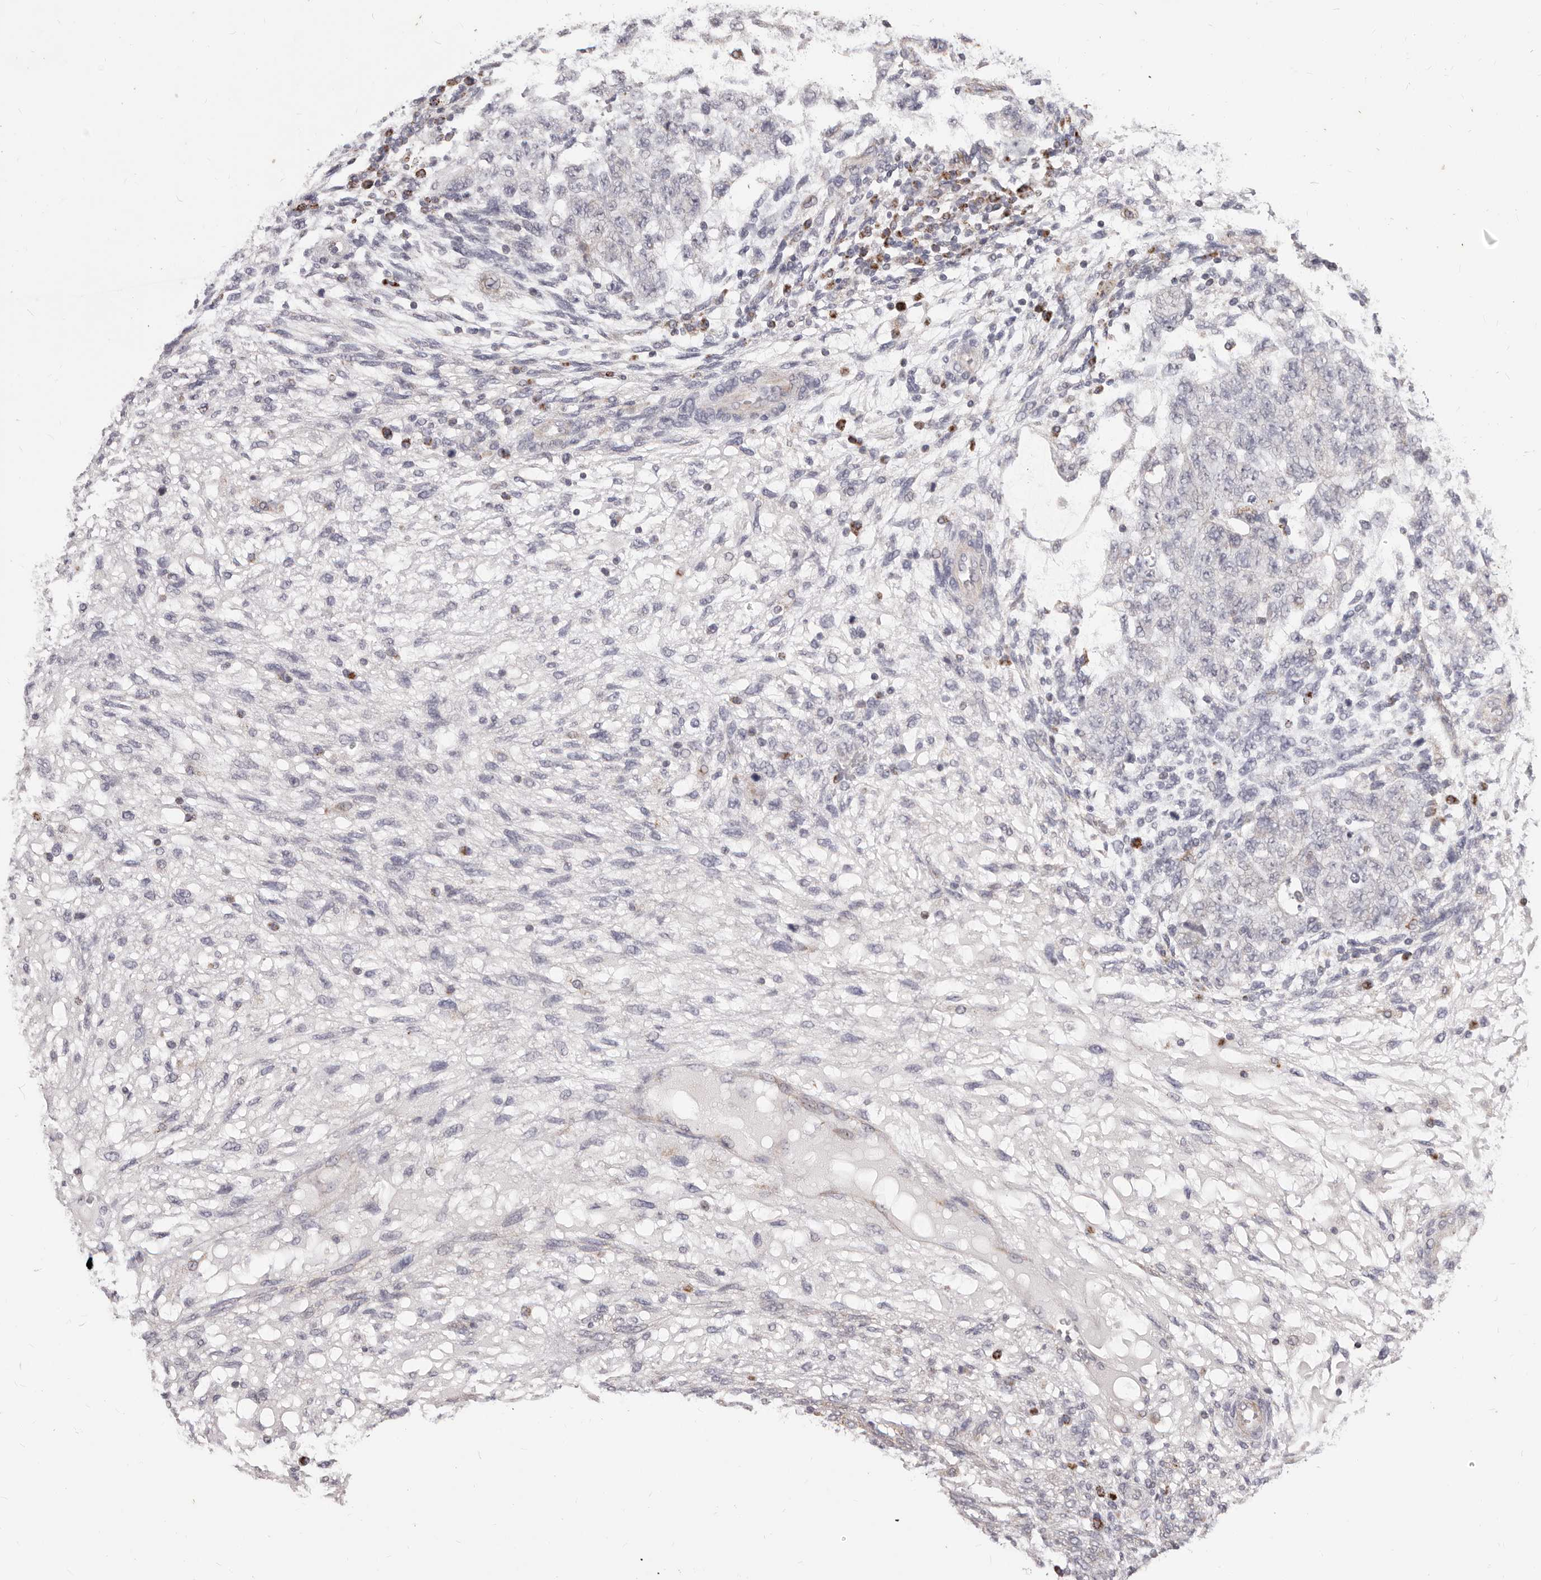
{"staining": {"intensity": "negative", "quantity": "none", "location": "none"}, "tissue": "testis cancer", "cell_type": "Tumor cells", "image_type": "cancer", "snomed": [{"axis": "morphology", "description": "Normal tissue, NOS"}, {"axis": "morphology", "description": "Carcinoma, Embryonal, NOS"}, {"axis": "topography", "description": "Testis"}], "caption": "Histopathology image shows no significant protein staining in tumor cells of testis embryonal carcinoma.", "gene": "PRMT2", "patient": {"sex": "male", "age": 36}}